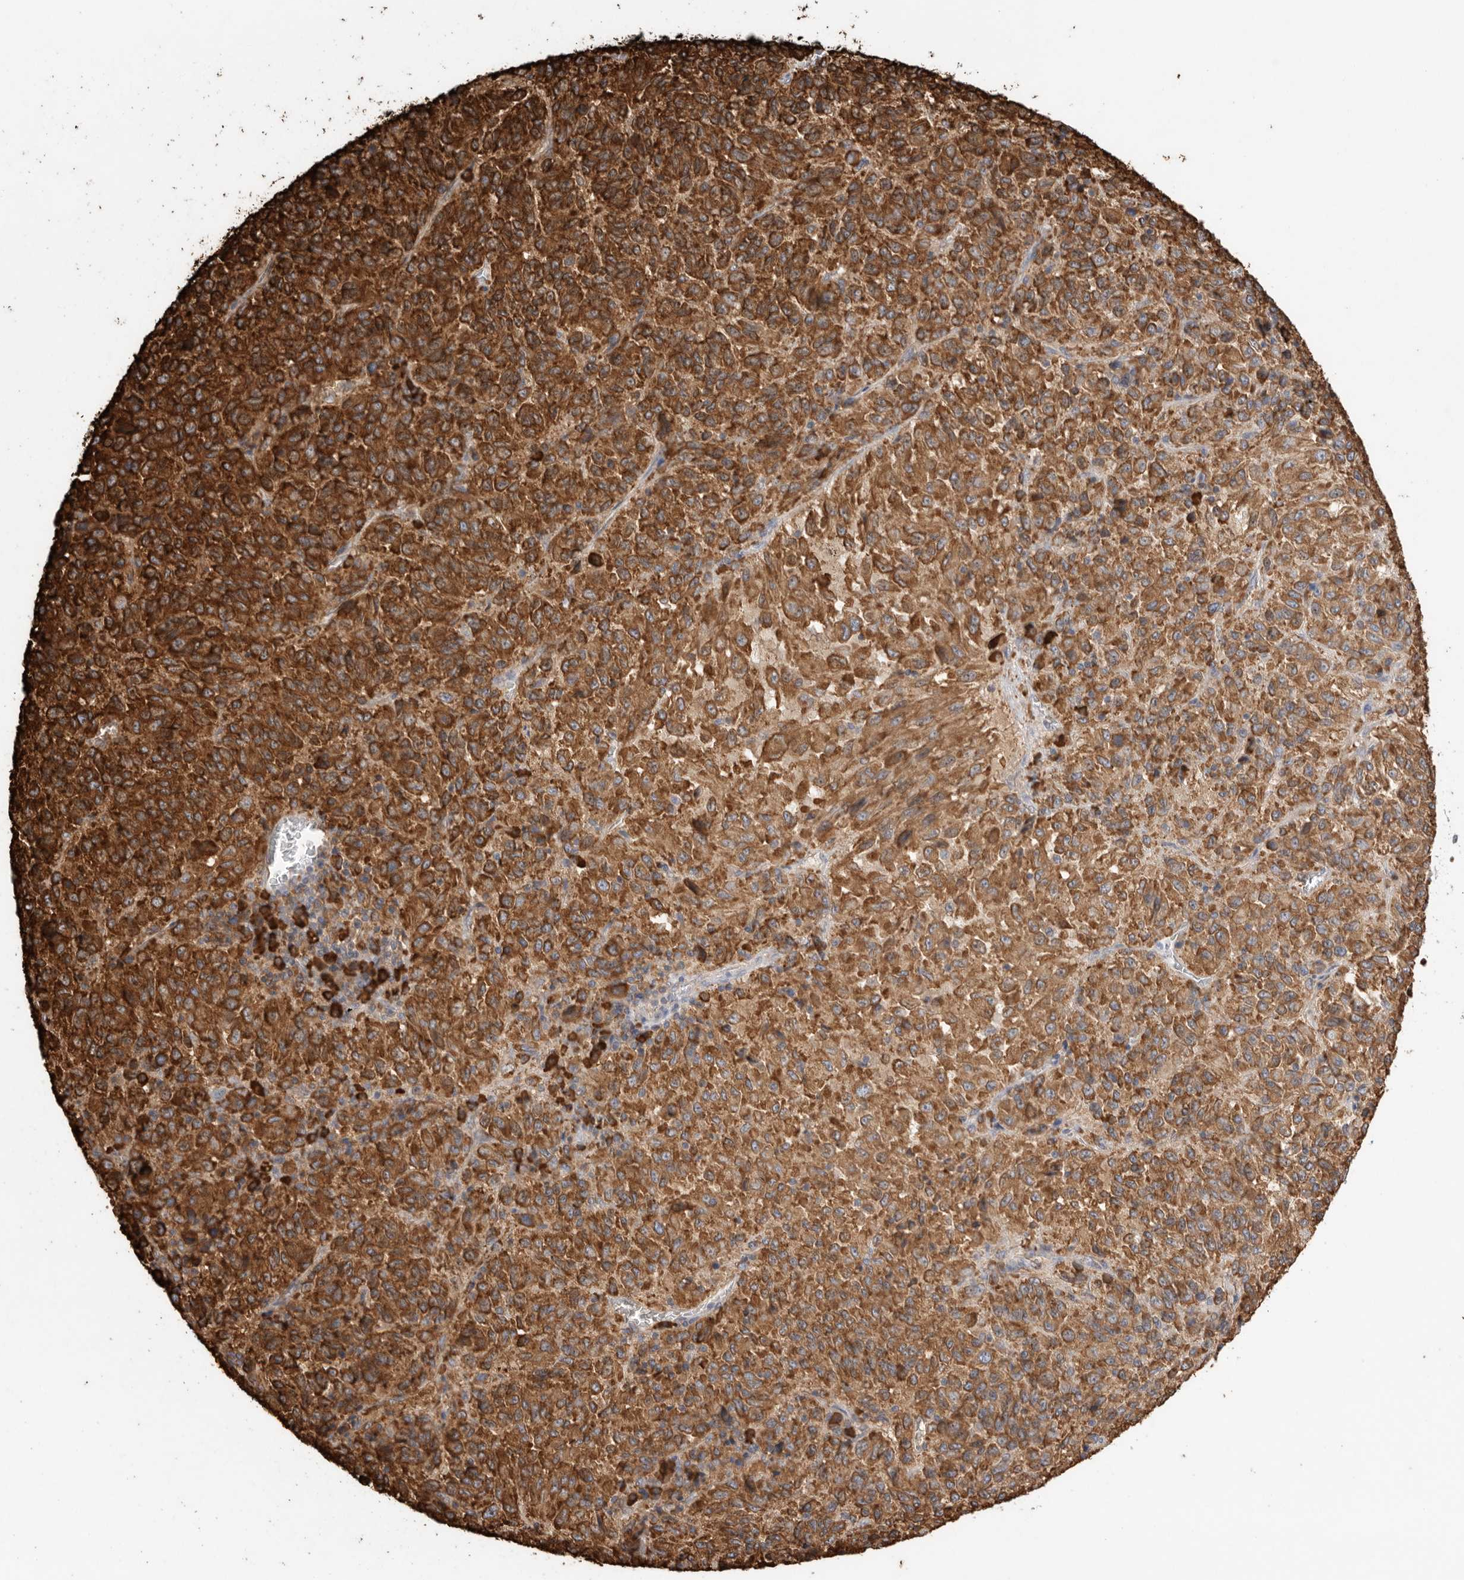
{"staining": {"intensity": "strong", "quantity": ">75%", "location": "cytoplasmic/membranous"}, "tissue": "melanoma", "cell_type": "Tumor cells", "image_type": "cancer", "snomed": [{"axis": "morphology", "description": "Malignant melanoma, Metastatic site"}, {"axis": "topography", "description": "Lung"}], "caption": "A brown stain shows strong cytoplasmic/membranous expression of a protein in human melanoma tumor cells.", "gene": "BLOC1S5", "patient": {"sex": "male", "age": 64}}